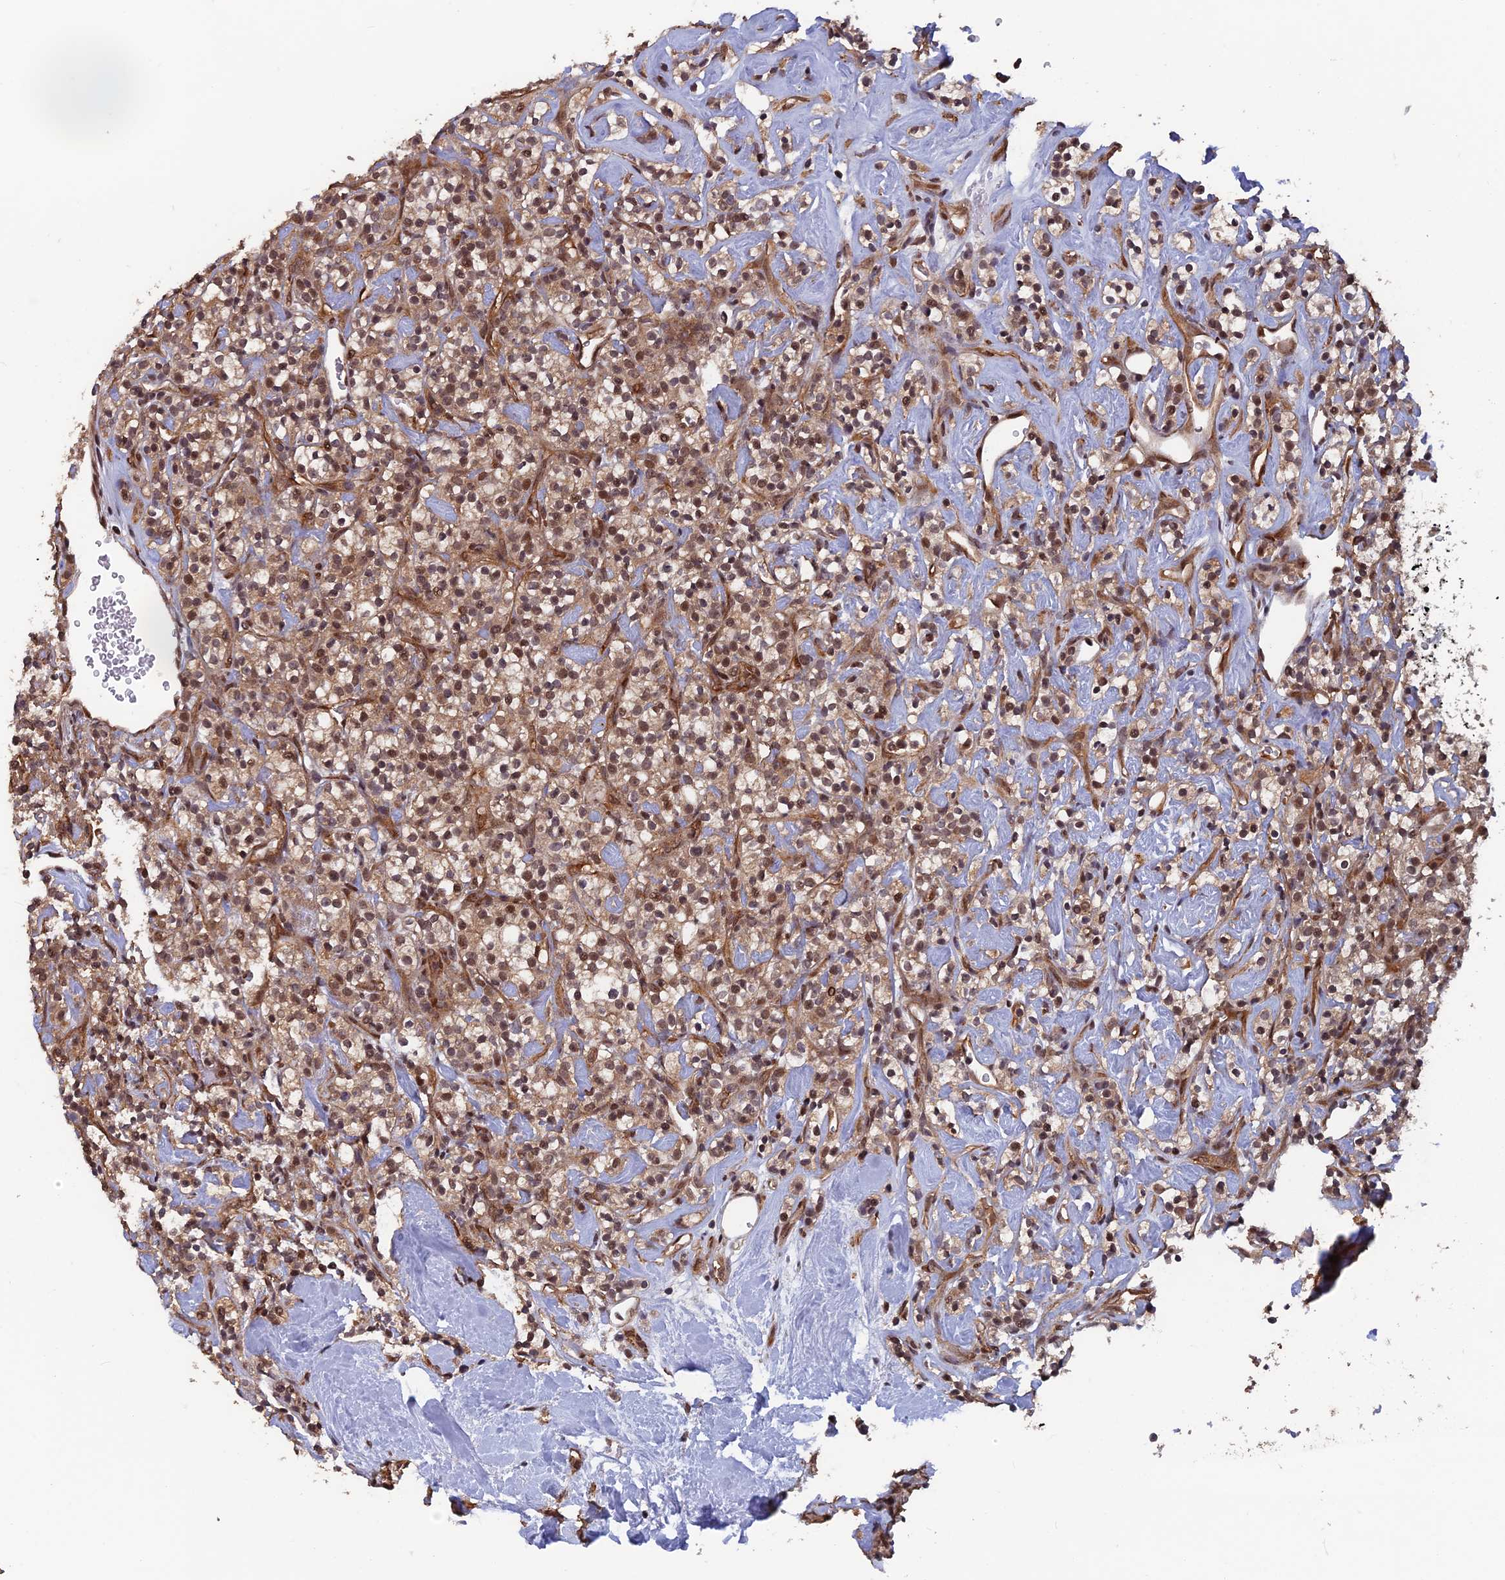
{"staining": {"intensity": "moderate", "quantity": ">75%", "location": "cytoplasmic/membranous,nuclear"}, "tissue": "renal cancer", "cell_type": "Tumor cells", "image_type": "cancer", "snomed": [{"axis": "morphology", "description": "Adenocarcinoma, NOS"}, {"axis": "topography", "description": "Kidney"}], "caption": "A micrograph of renal adenocarcinoma stained for a protein shows moderate cytoplasmic/membranous and nuclear brown staining in tumor cells.", "gene": "FAM53C", "patient": {"sex": "male", "age": 77}}